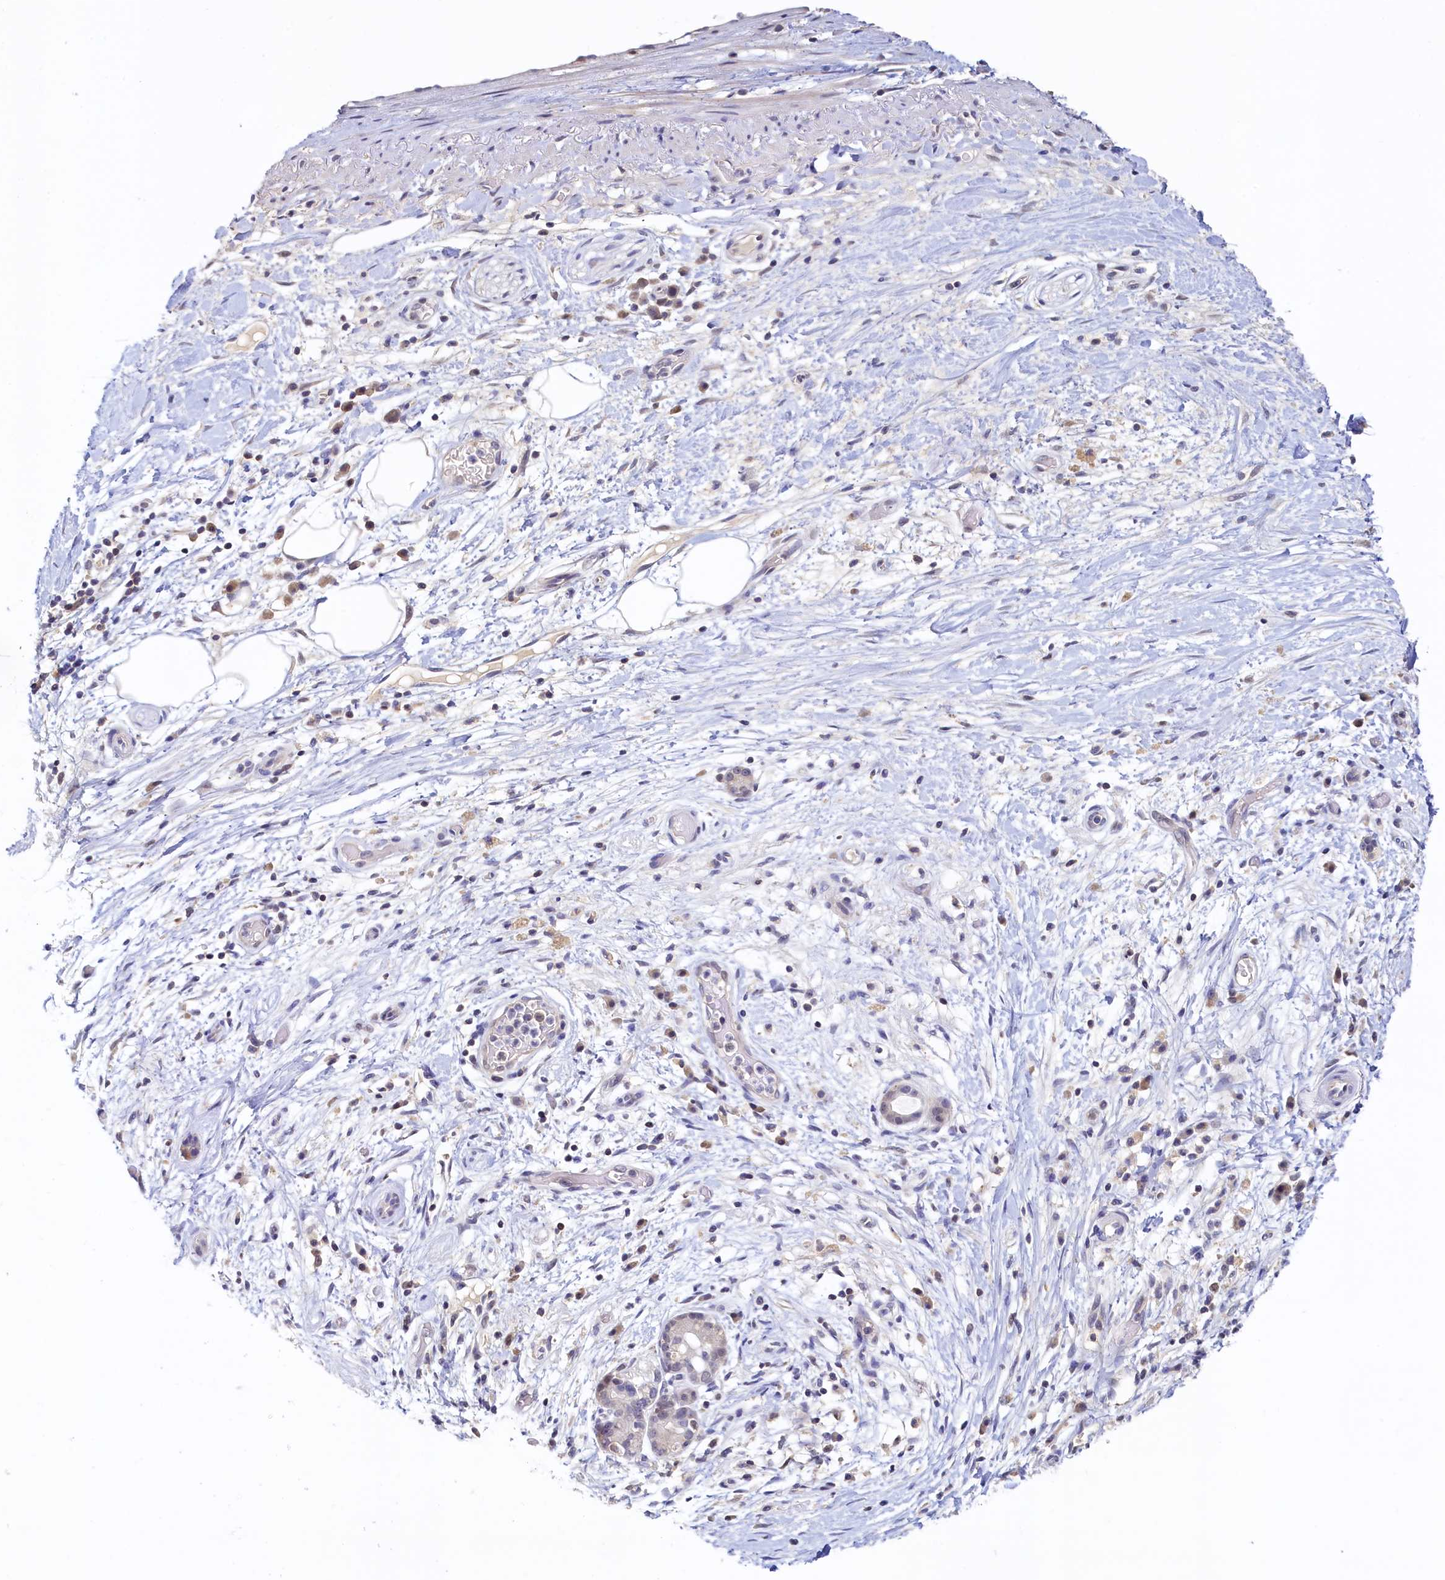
{"staining": {"intensity": "negative", "quantity": "none", "location": "none"}, "tissue": "pancreatic cancer", "cell_type": "Tumor cells", "image_type": "cancer", "snomed": [{"axis": "morphology", "description": "Adenocarcinoma, NOS"}, {"axis": "topography", "description": "Pancreas"}], "caption": "High power microscopy micrograph of an immunohistochemistry histopathology image of pancreatic adenocarcinoma, revealing no significant expression in tumor cells. (Stains: DAB (3,3'-diaminobenzidine) immunohistochemistry with hematoxylin counter stain, Microscopy: brightfield microscopy at high magnification).", "gene": "PAAF1", "patient": {"sex": "female", "age": 73}}